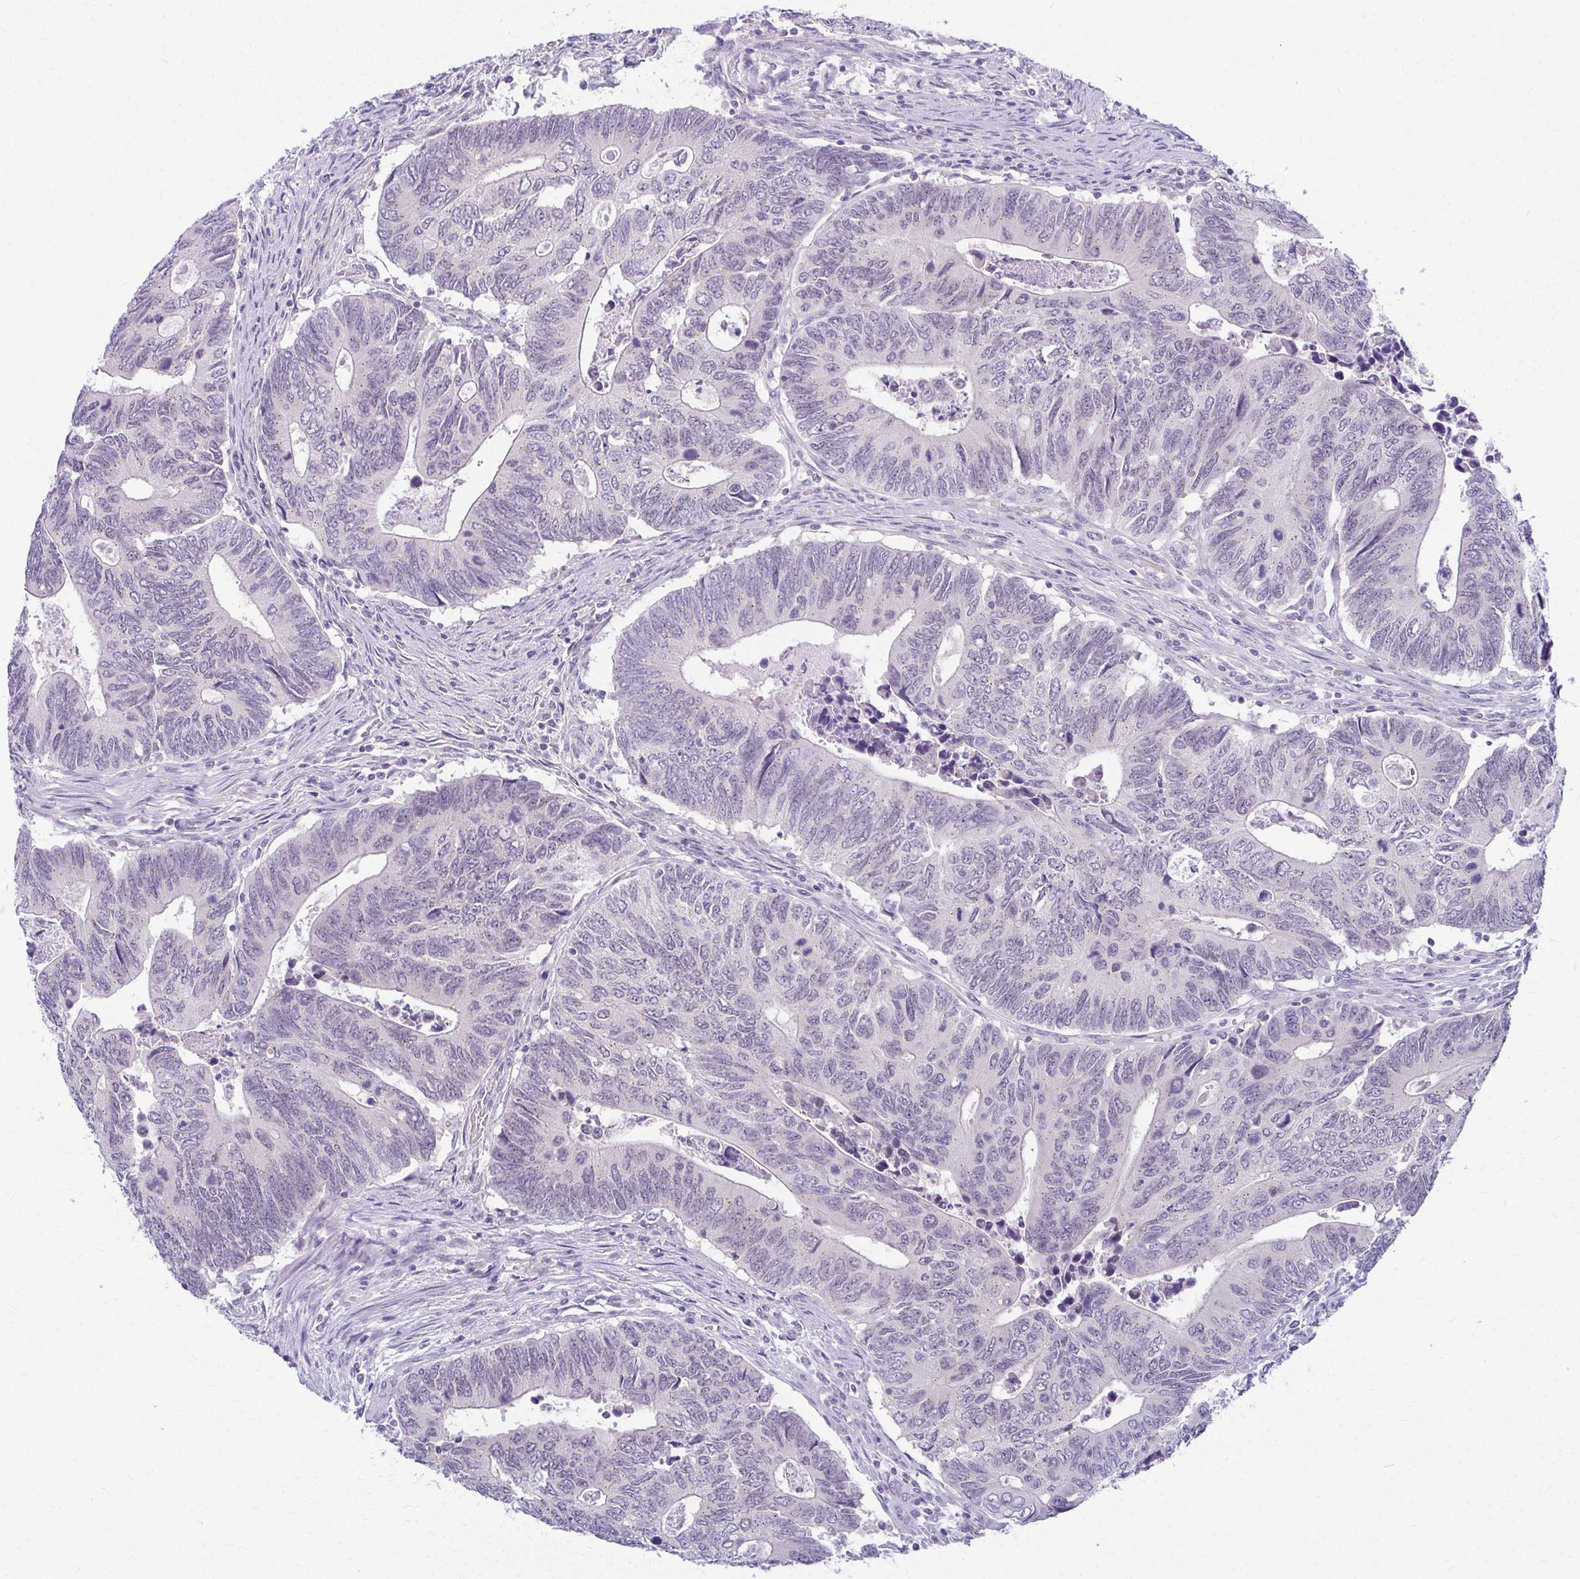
{"staining": {"intensity": "negative", "quantity": "none", "location": "none"}, "tissue": "colorectal cancer", "cell_type": "Tumor cells", "image_type": "cancer", "snomed": [{"axis": "morphology", "description": "Adenocarcinoma, NOS"}, {"axis": "topography", "description": "Colon"}], "caption": "Tumor cells are negative for brown protein staining in colorectal cancer (adenocarcinoma). (DAB IHC, high magnification).", "gene": "RADIL", "patient": {"sex": "male", "age": 87}}